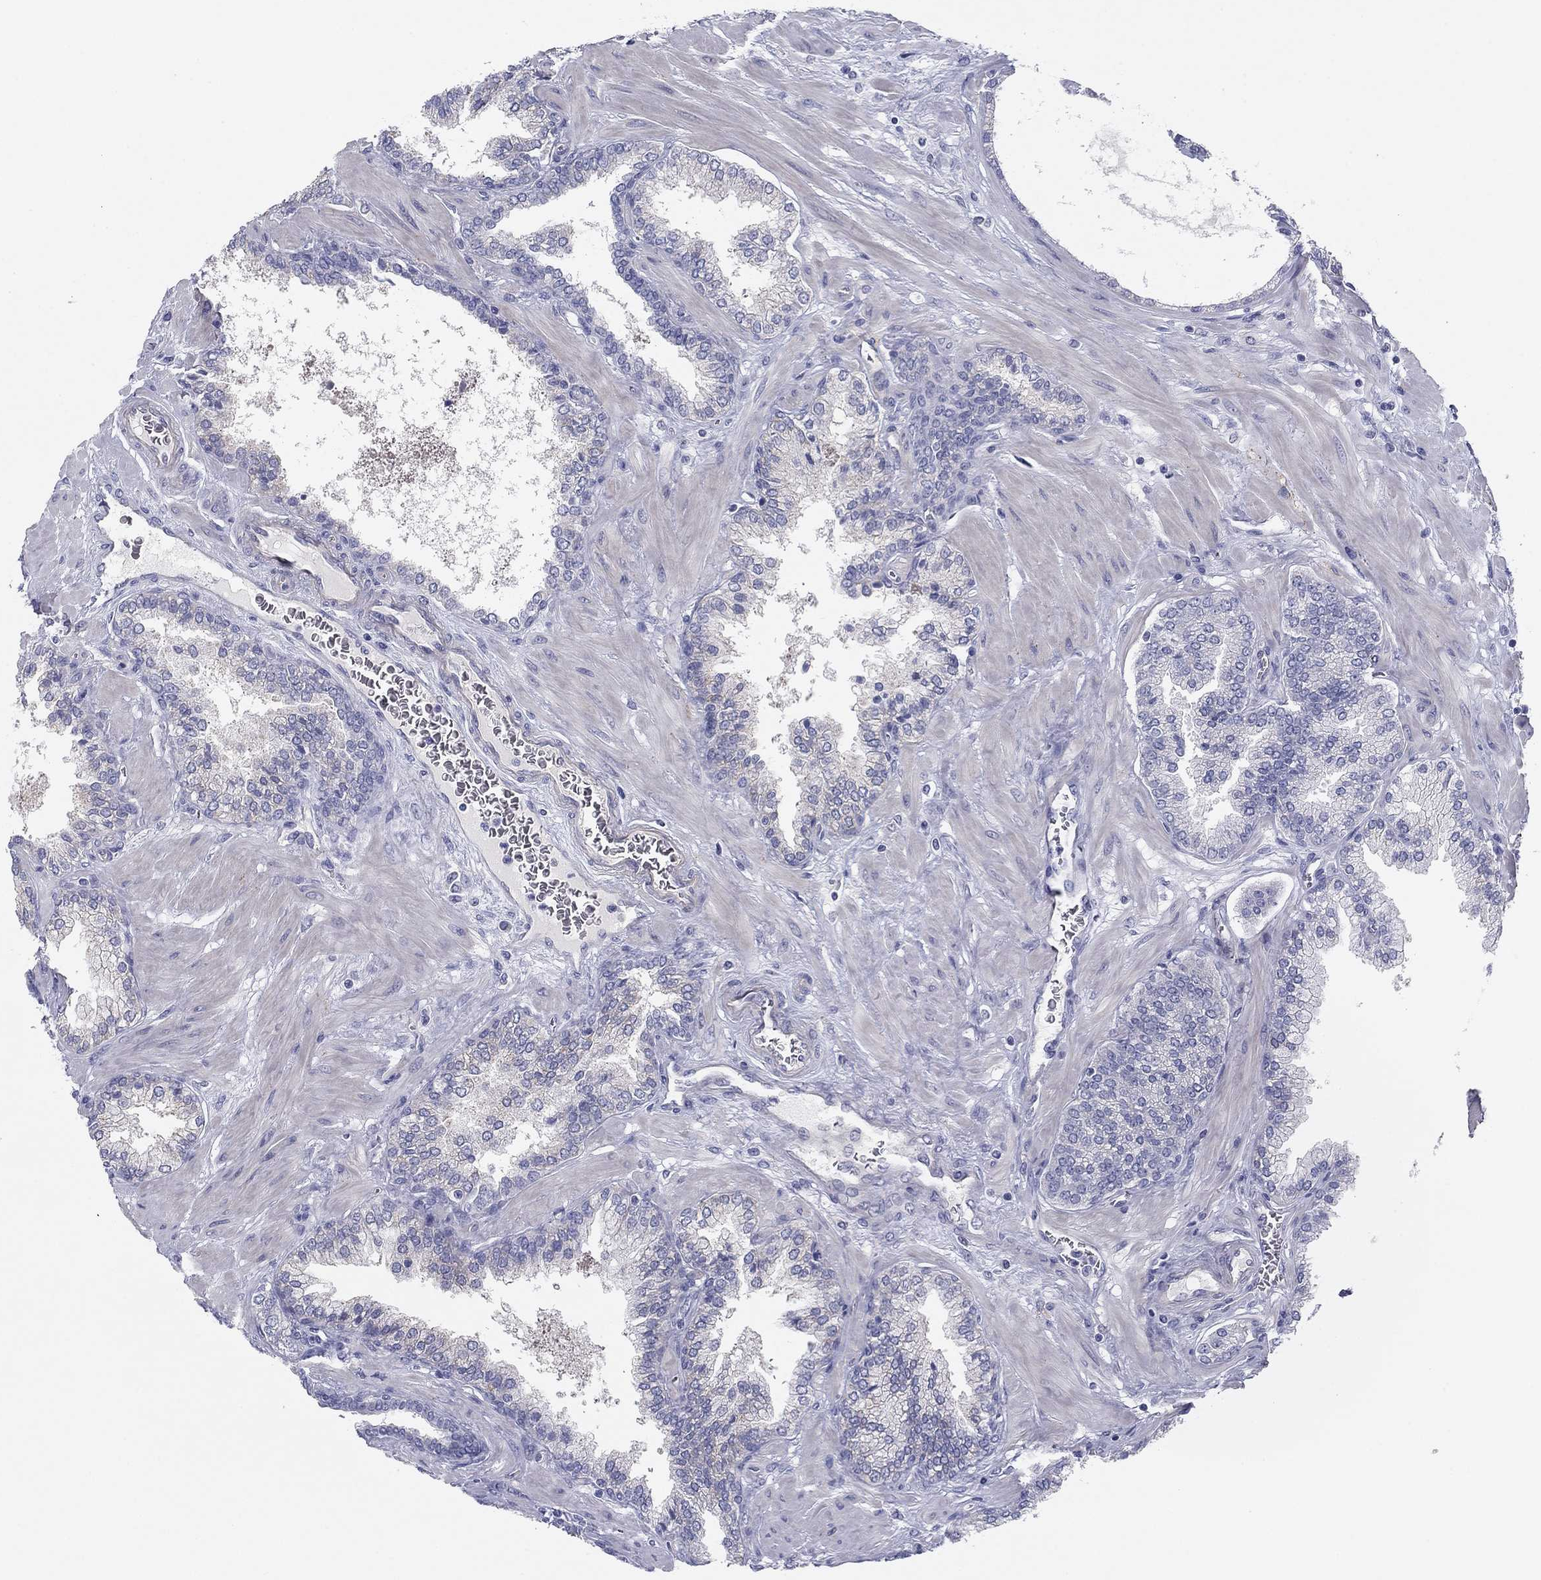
{"staining": {"intensity": "weak", "quantity": "<25%", "location": "cytoplasmic/membranous"}, "tissue": "prostate cancer", "cell_type": "Tumor cells", "image_type": "cancer", "snomed": [{"axis": "morphology", "description": "Adenocarcinoma, NOS"}, {"axis": "topography", "description": "Prostate"}], "caption": "Tumor cells are negative for protein expression in human adenocarcinoma (prostate).", "gene": "SEPTIN3", "patient": {"sex": "male", "age": 63}}